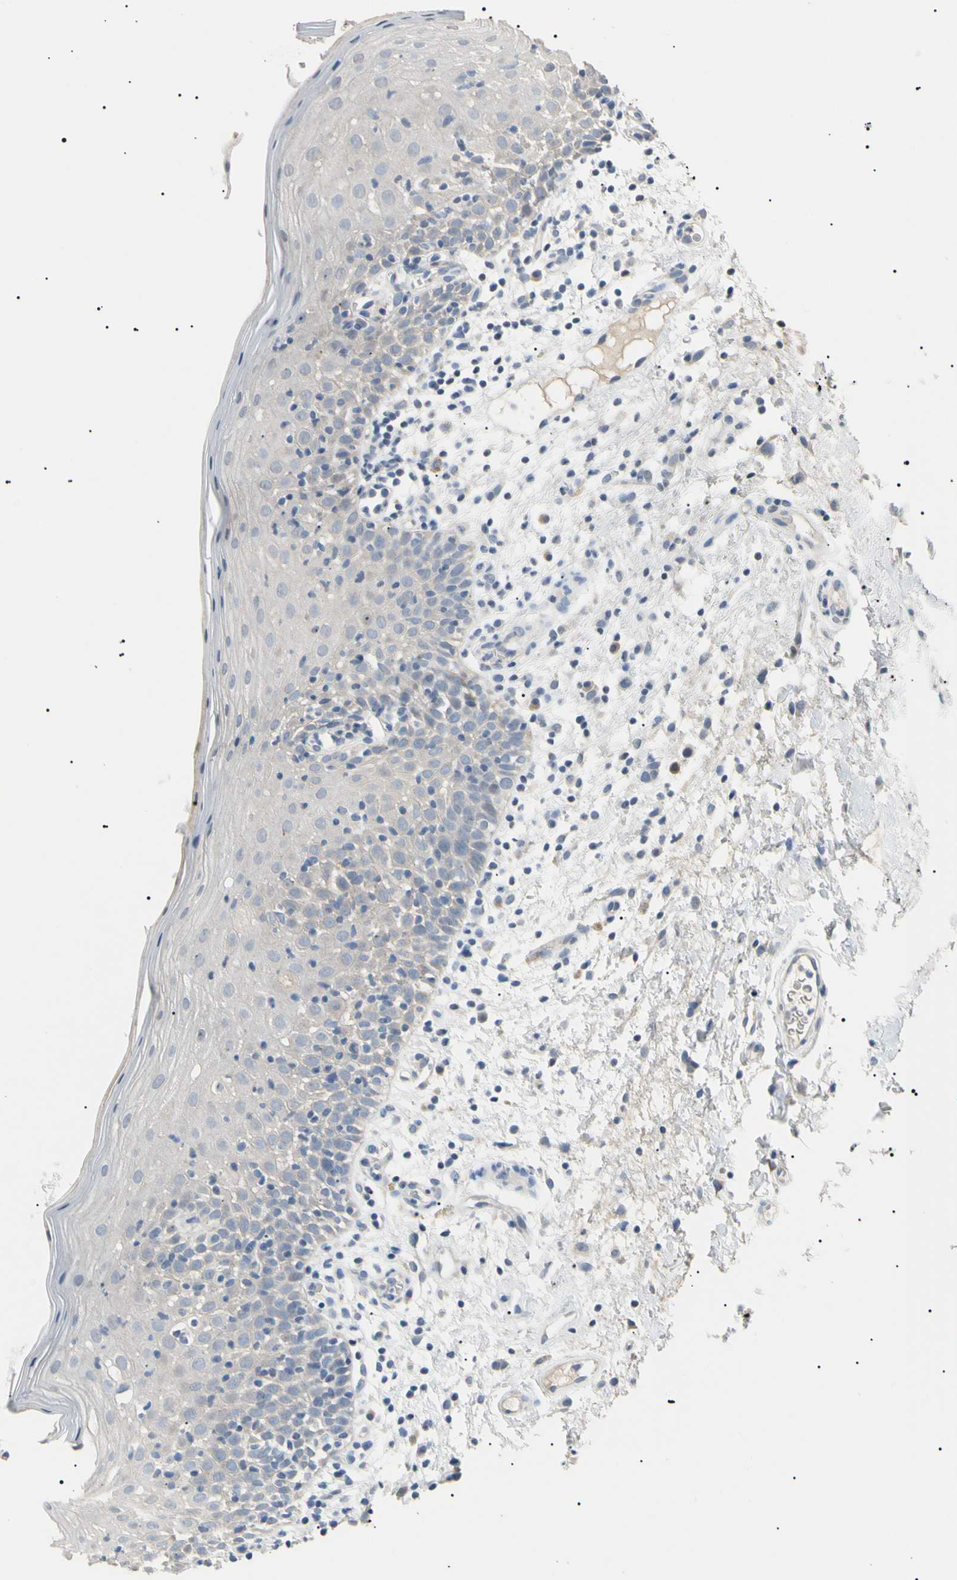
{"staining": {"intensity": "weak", "quantity": "<25%", "location": "cytoplasmic/membranous"}, "tissue": "oral mucosa", "cell_type": "Squamous epithelial cells", "image_type": "normal", "snomed": [{"axis": "morphology", "description": "Normal tissue, NOS"}, {"axis": "morphology", "description": "Squamous cell carcinoma, NOS"}, {"axis": "topography", "description": "Skeletal muscle"}, {"axis": "topography", "description": "Oral tissue"}], "caption": "Immunohistochemistry (IHC) of unremarkable oral mucosa exhibits no positivity in squamous epithelial cells.", "gene": "CGB3", "patient": {"sex": "male", "age": 71}}